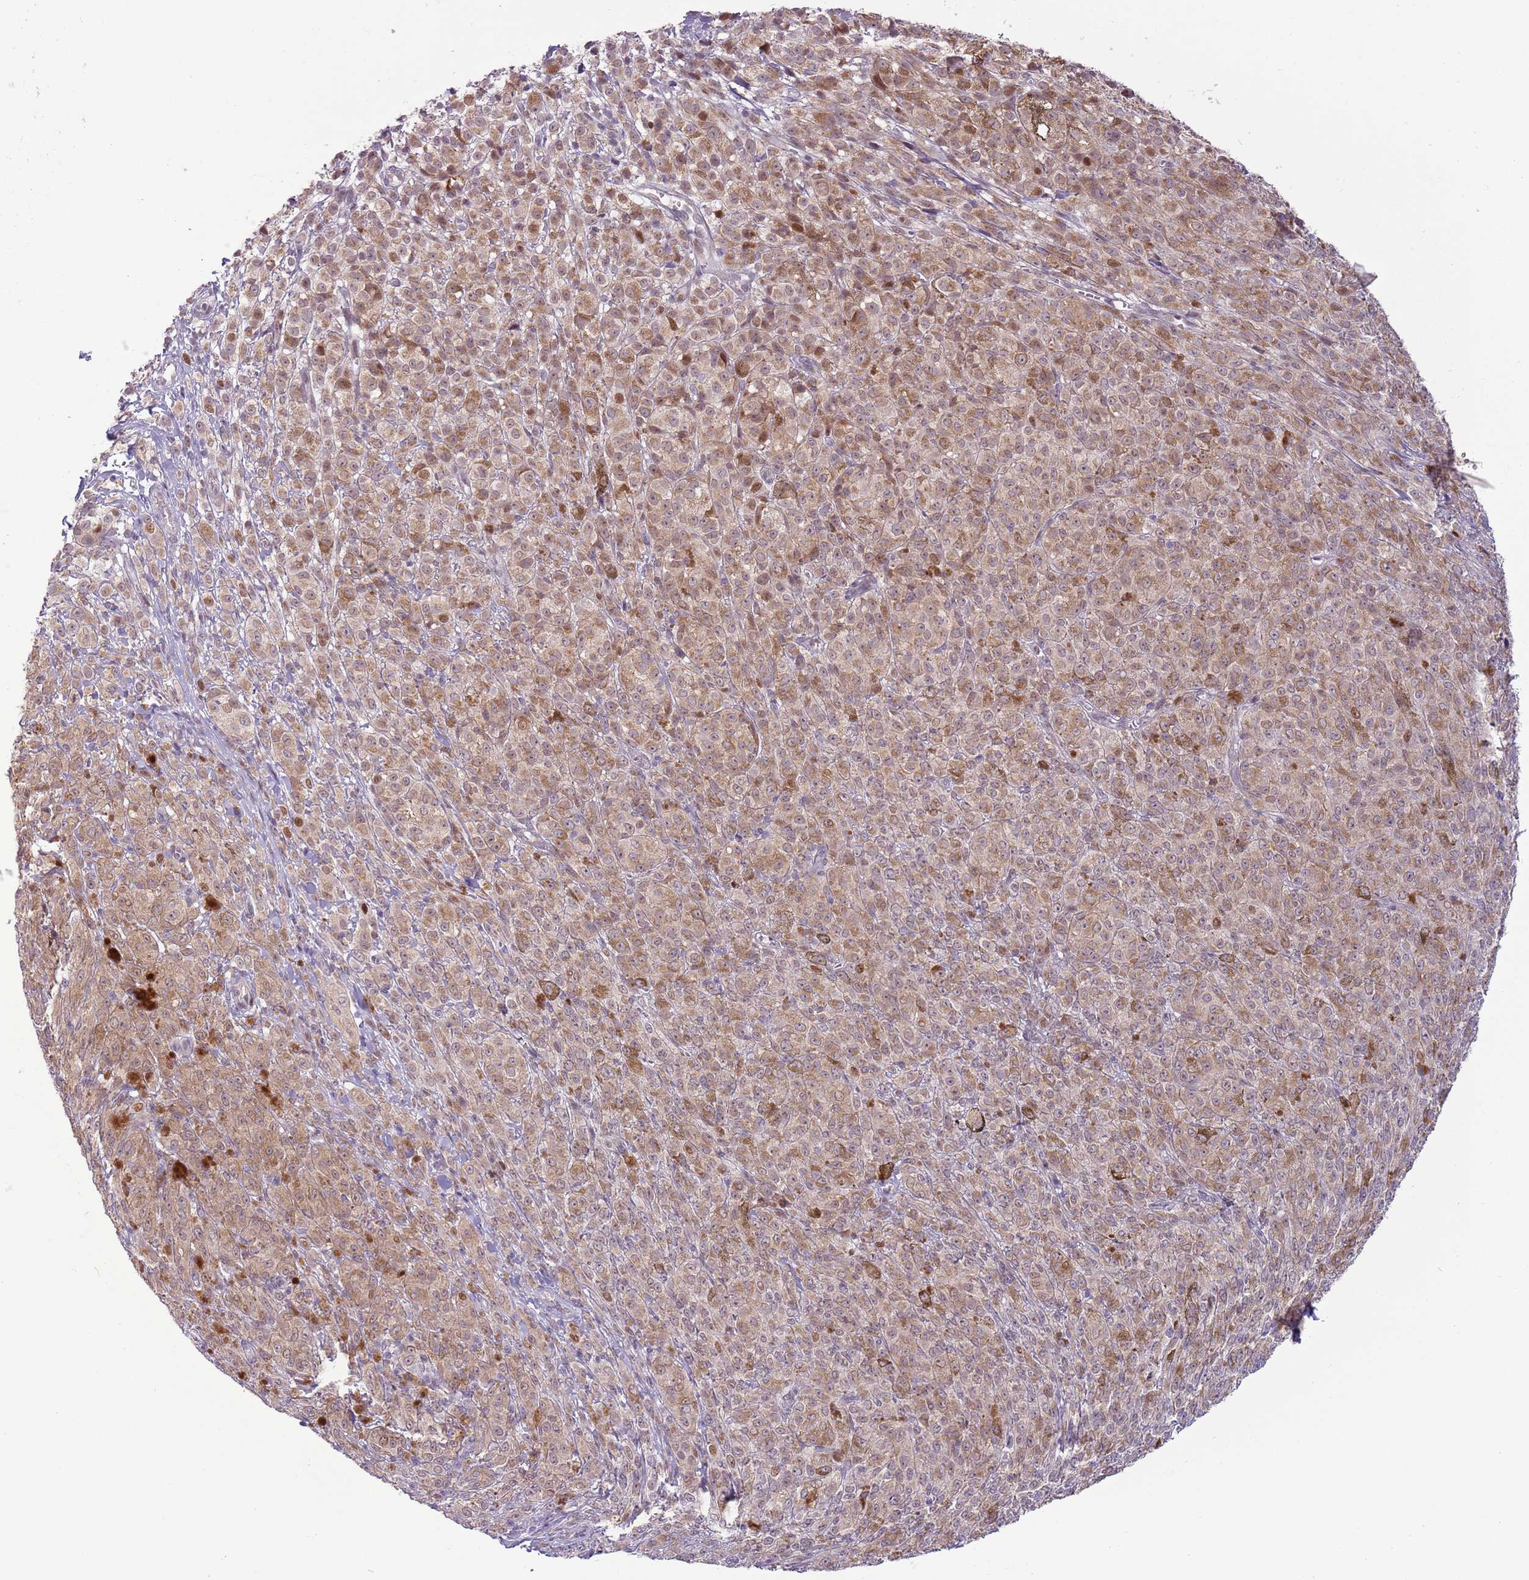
{"staining": {"intensity": "moderate", "quantity": ">75%", "location": "cytoplasmic/membranous"}, "tissue": "melanoma", "cell_type": "Tumor cells", "image_type": "cancer", "snomed": [{"axis": "morphology", "description": "Malignant melanoma, NOS"}, {"axis": "topography", "description": "Skin"}], "caption": "Protein analysis of malignant melanoma tissue shows moderate cytoplasmic/membranous staining in about >75% of tumor cells.", "gene": "MLLT11", "patient": {"sex": "female", "age": 52}}